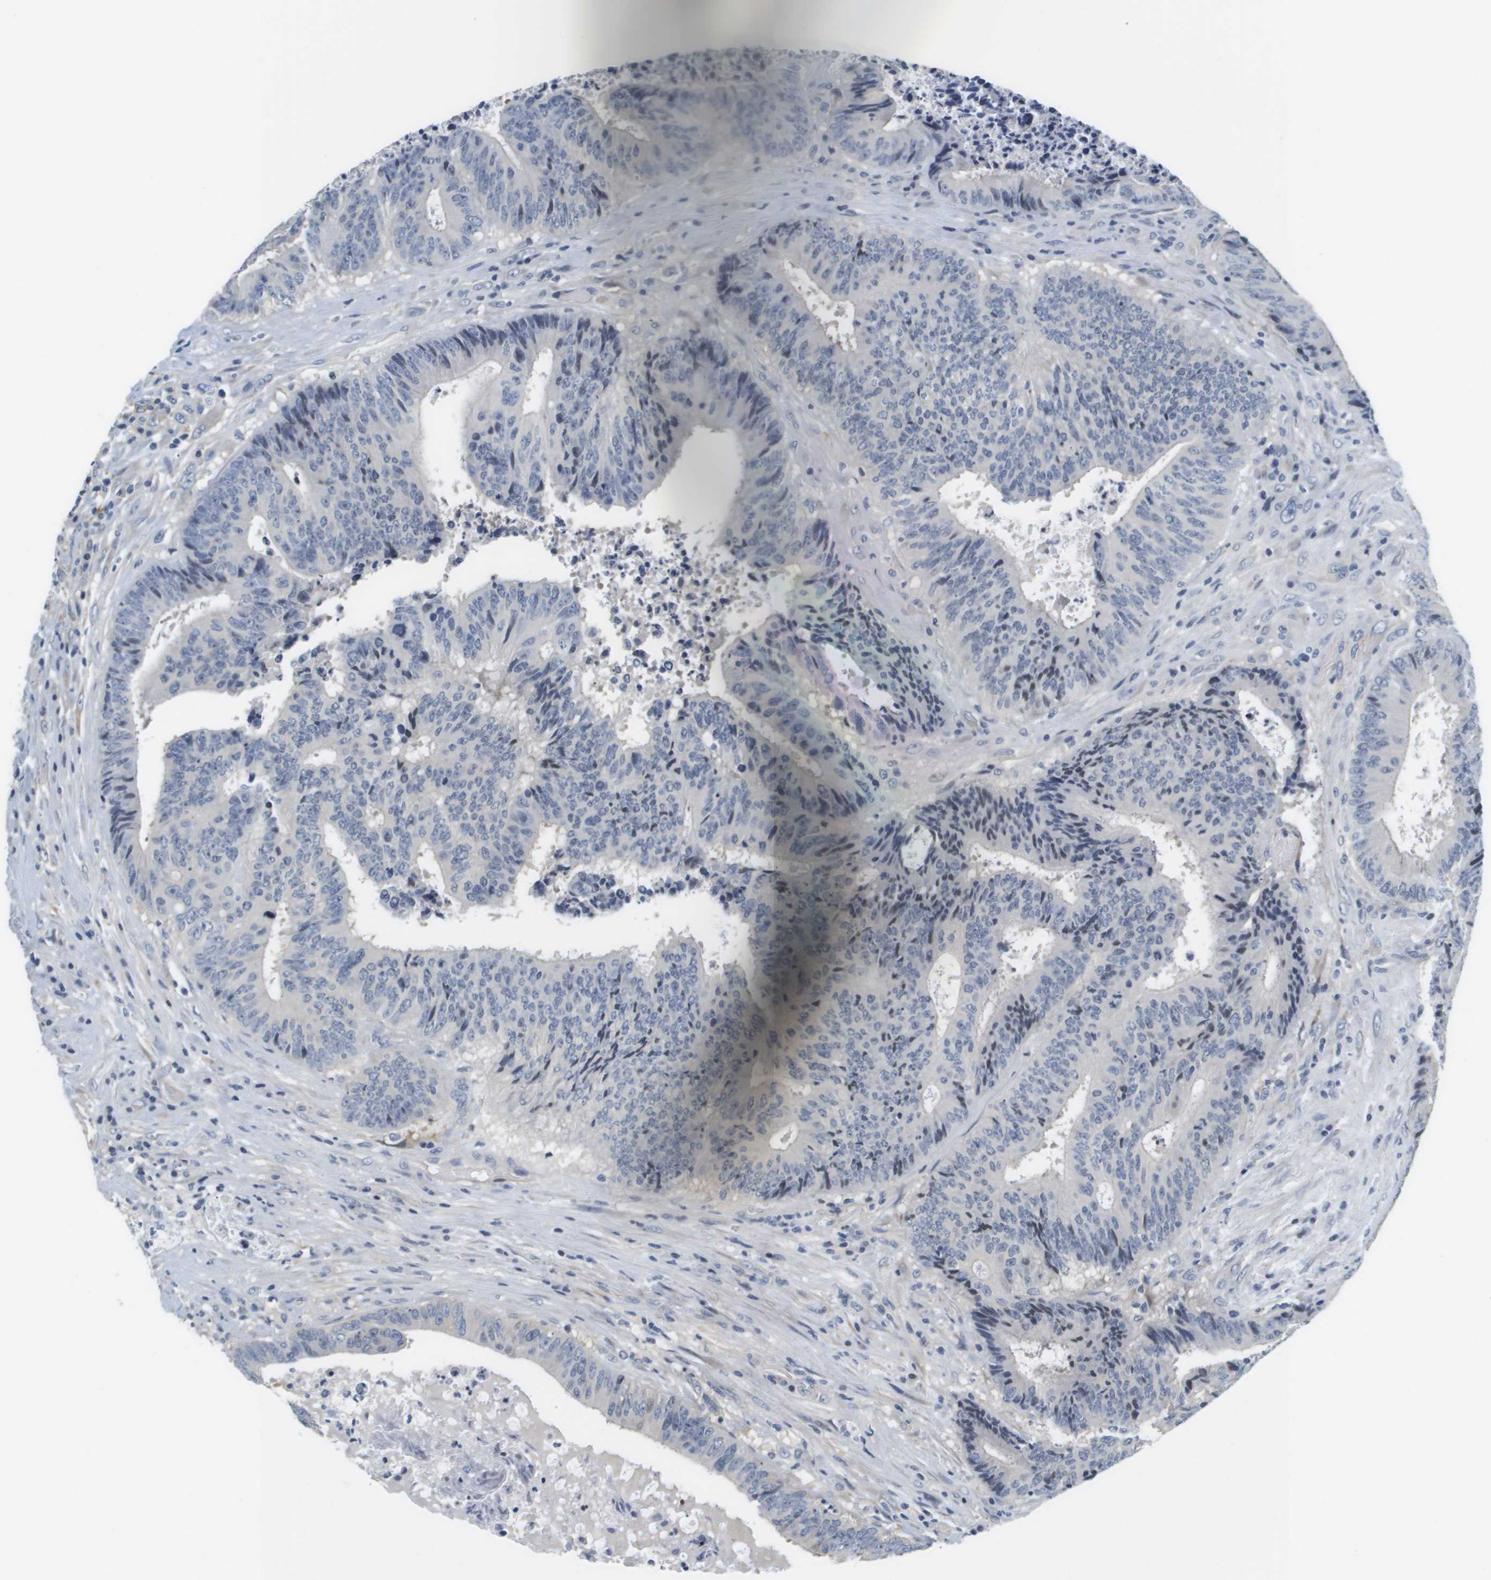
{"staining": {"intensity": "weak", "quantity": "<25%", "location": "nuclear"}, "tissue": "colorectal cancer", "cell_type": "Tumor cells", "image_type": "cancer", "snomed": [{"axis": "morphology", "description": "Adenocarcinoma, NOS"}, {"axis": "topography", "description": "Rectum"}], "caption": "Protein analysis of adenocarcinoma (colorectal) reveals no significant positivity in tumor cells. Brightfield microscopy of immunohistochemistry (IHC) stained with DAB (brown) and hematoxylin (blue), captured at high magnification.", "gene": "KCNJ5", "patient": {"sex": "male", "age": 72}}